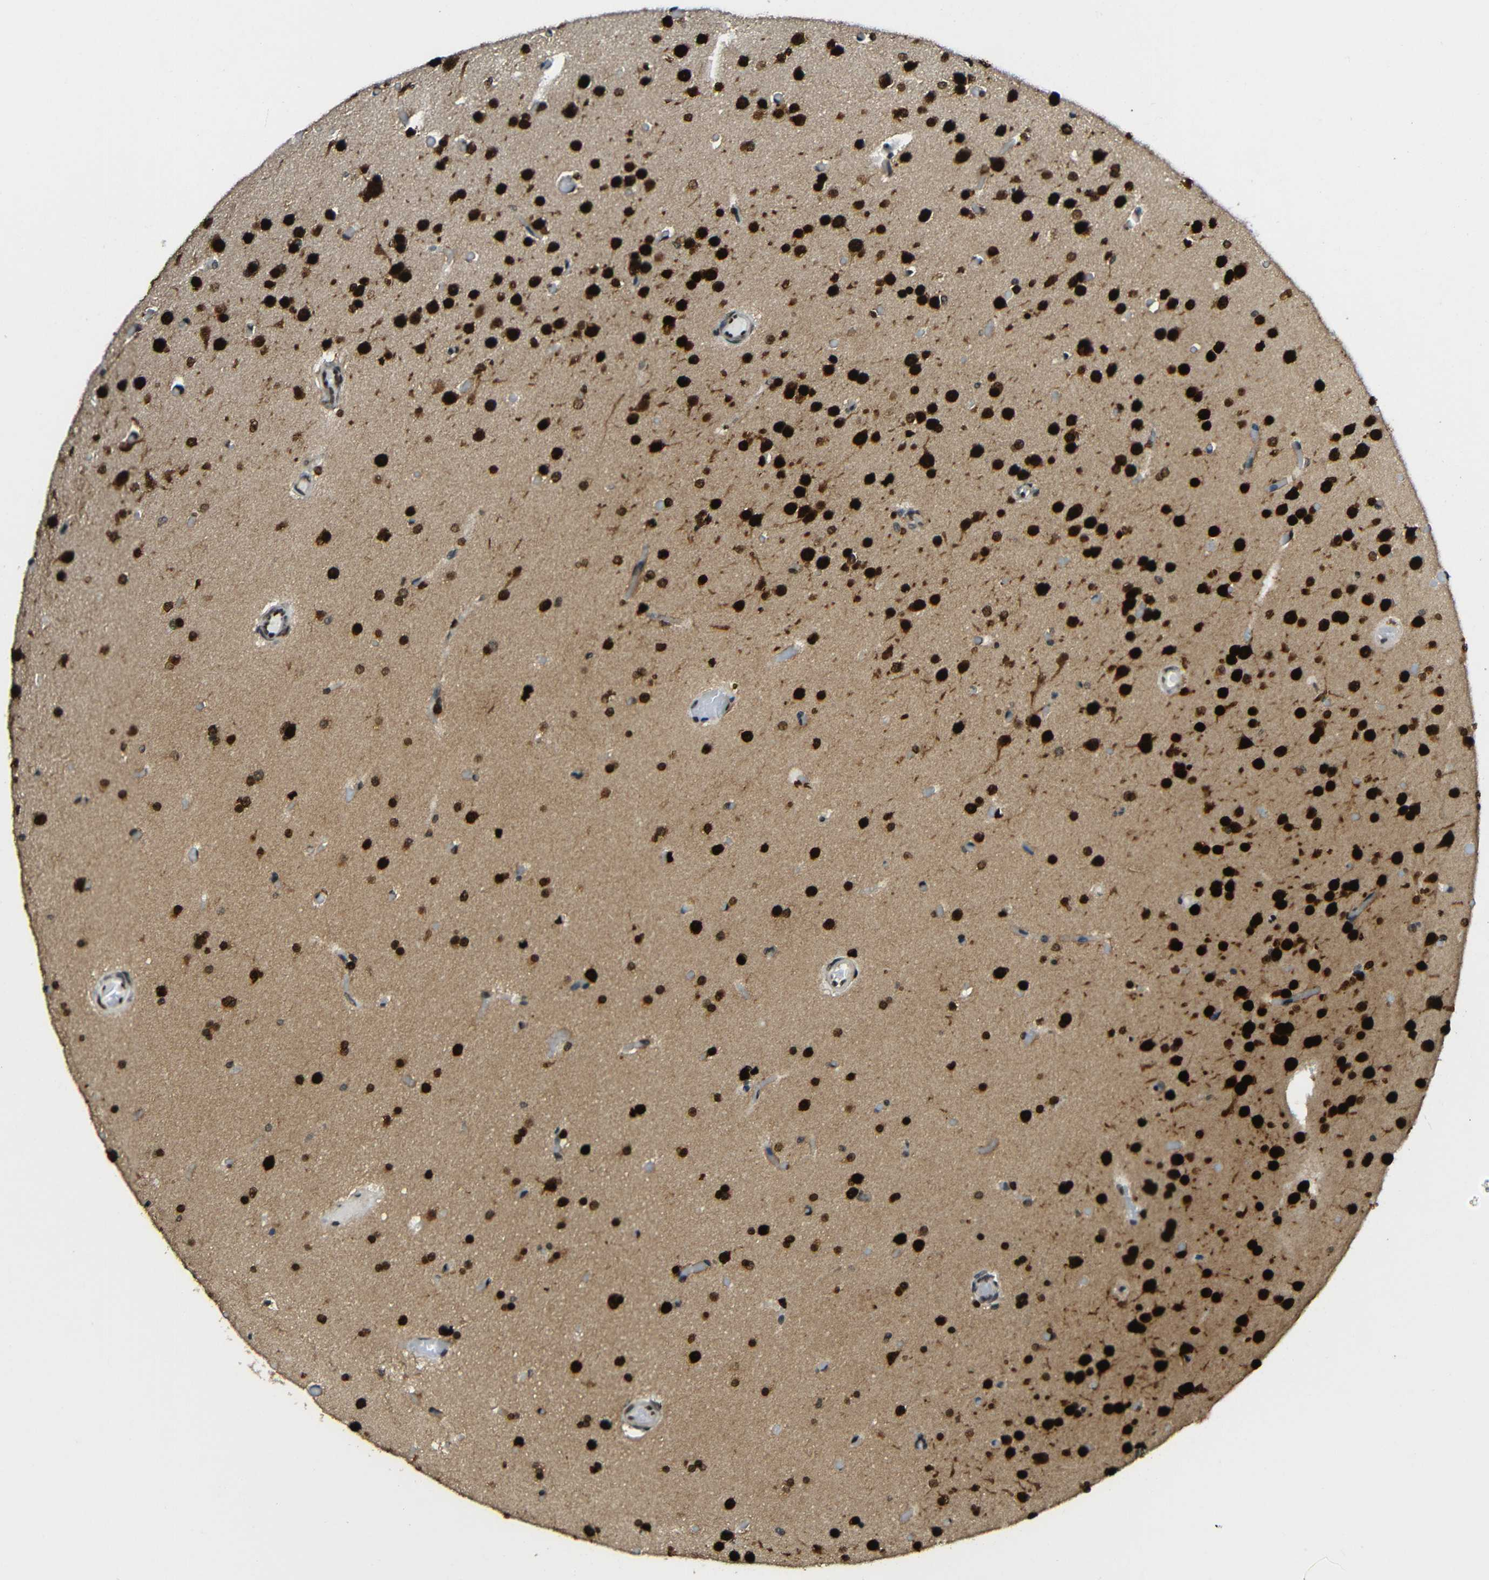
{"staining": {"intensity": "strong", "quantity": ">75%", "location": "cytoplasmic/membranous,nuclear"}, "tissue": "glioma", "cell_type": "Tumor cells", "image_type": "cancer", "snomed": [{"axis": "morphology", "description": "Glioma, malignant, High grade"}, {"axis": "topography", "description": "Cerebral cortex"}], "caption": "Immunohistochemistry (DAB (3,3'-diaminobenzidine)) staining of human high-grade glioma (malignant) shows strong cytoplasmic/membranous and nuclear protein expression in about >75% of tumor cells. (DAB (3,3'-diaminobenzidine) IHC with brightfield microscopy, high magnification).", "gene": "PSIP1", "patient": {"sex": "female", "age": 36}}